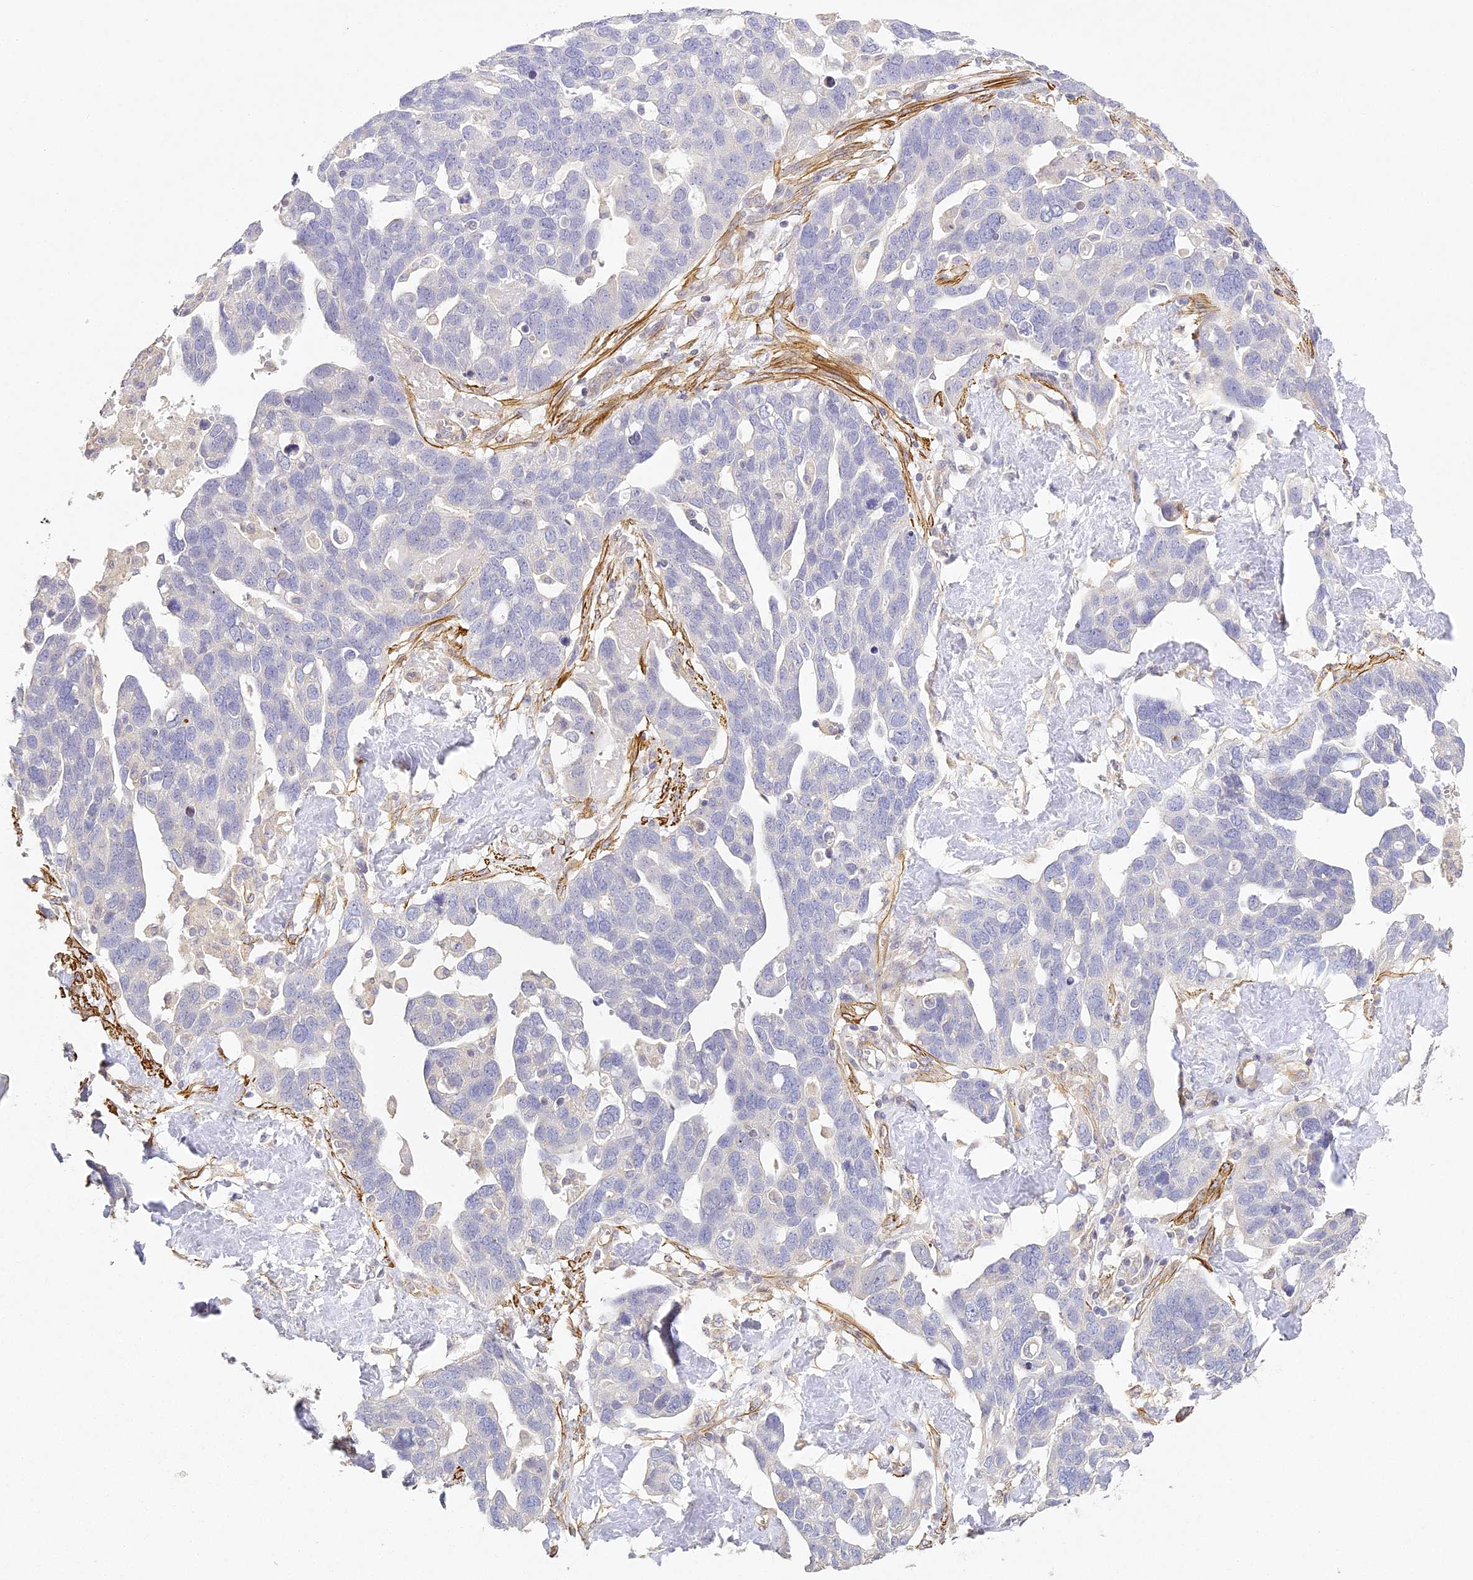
{"staining": {"intensity": "negative", "quantity": "none", "location": "none"}, "tissue": "ovarian cancer", "cell_type": "Tumor cells", "image_type": "cancer", "snomed": [{"axis": "morphology", "description": "Cystadenocarcinoma, serous, NOS"}, {"axis": "topography", "description": "Ovary"}], "caption": "Protein analysis of serous cystadenocarcinoma (ovarian) displays no significant staining in tumor cells. The staining was performed using DAB (3,3'-diaminobenzidine) to visualize the protein expression in brown, while the nuclei were stained in blue with hematoxylin (Magnification: 20x).", "gene": "MED28", "patient": {"sex": "female", "age": 54}}